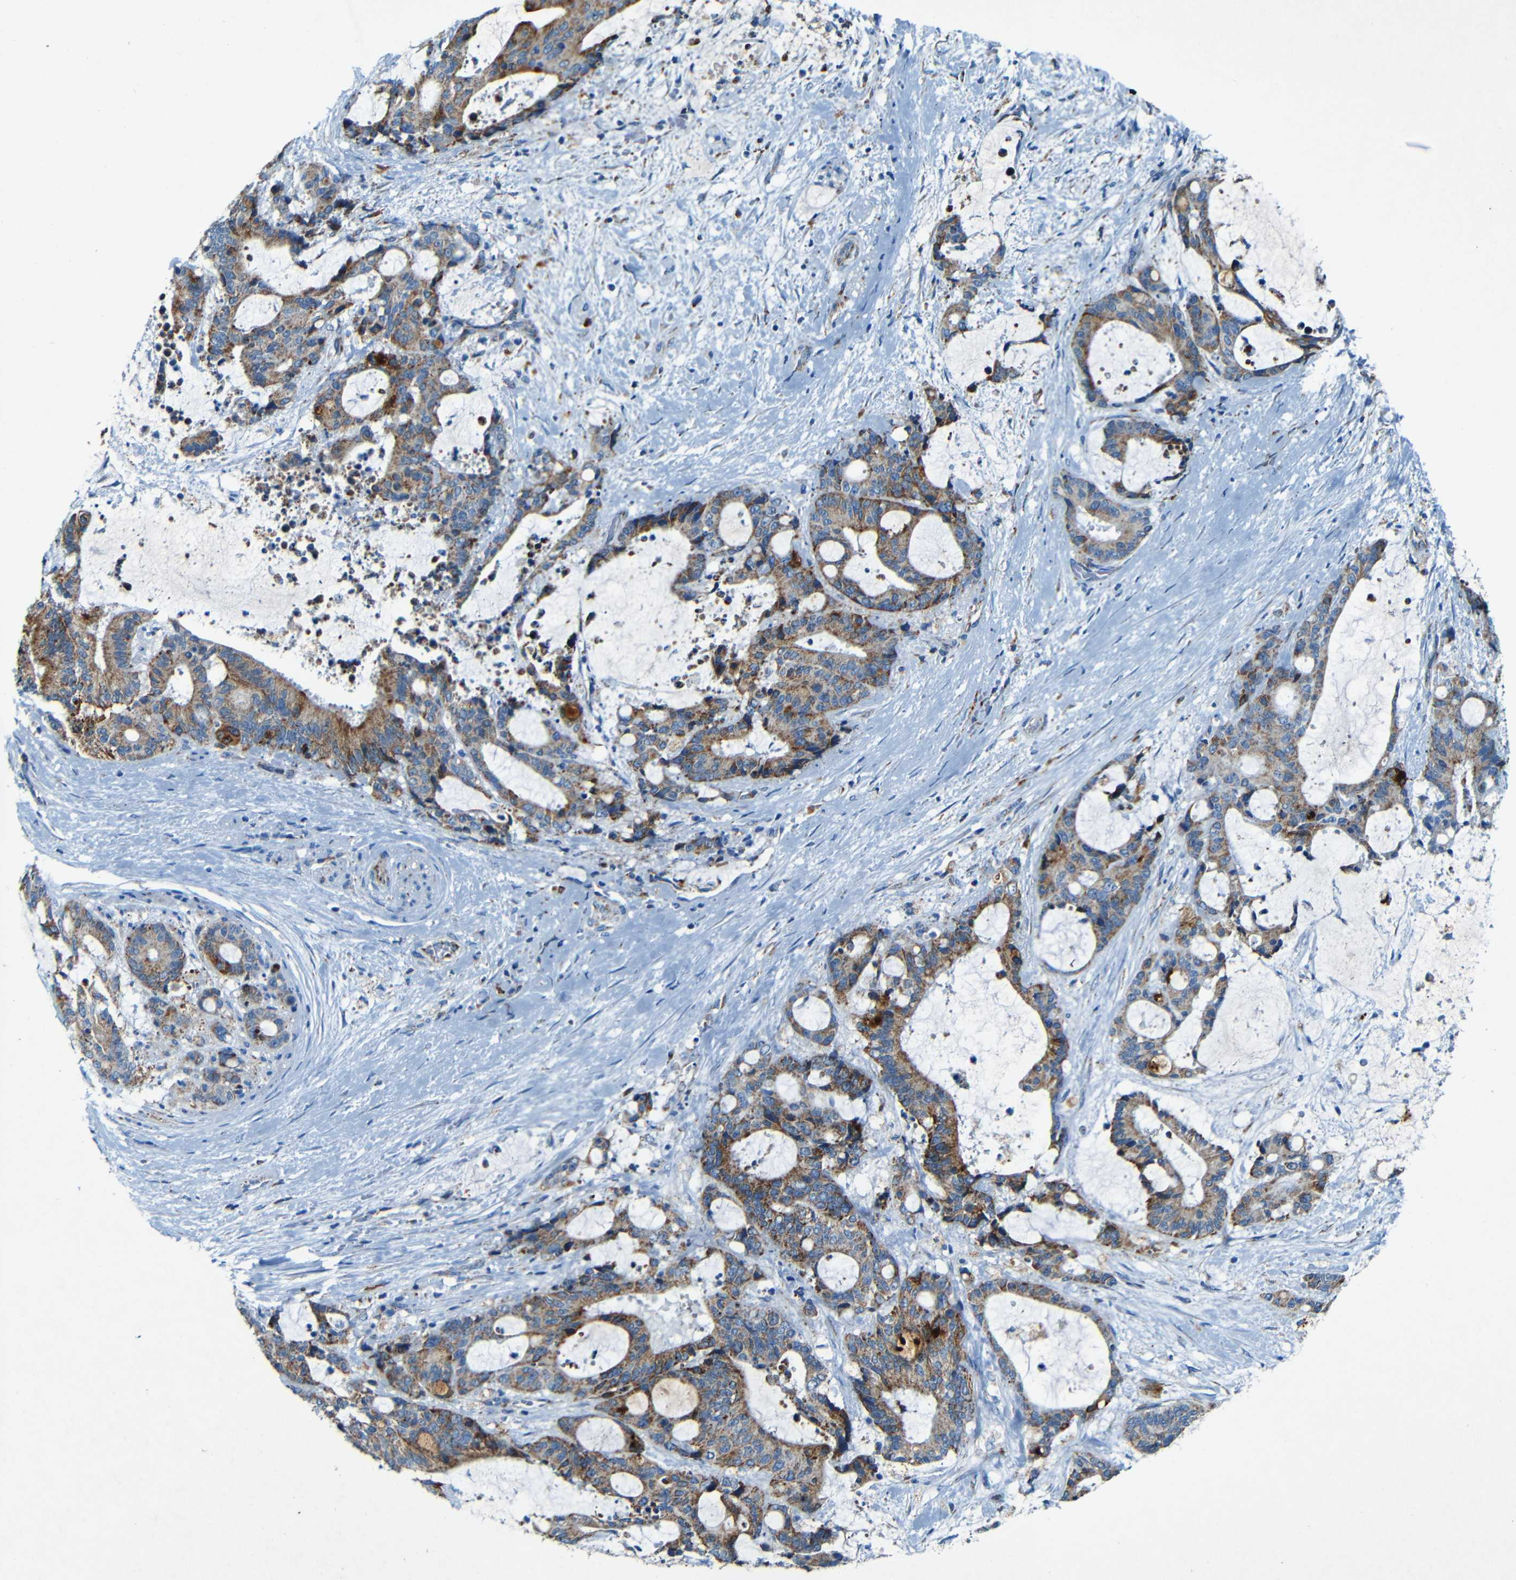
{"staining": {"intensity": "moderate", "quantity": ">75%", "location": "cytoplasmic/membranous"}, "tissue": "liver cancer", "cell_type": "Tumor cells", "image_type": "cancer", "snomed": [{"axis": "morphology", "description": "Normal tissue, NOS"}, {"axis": "morphology", "description": "Cholangiocarcinoma"}, {"axis": "topography", "description": "Liver"}, {"axis": "topography", "description": "Peripheral nerve tissue"}], "caption": "An image showing moderate cytoplasmic/membranous positivity in about >75% of tumor cells in liver cancer (cholangiocarcinoma), as visualized by brown immunohistochemical staining.", "gene": "WSCD2", "patient": {"sex": "female", "age": 73}}